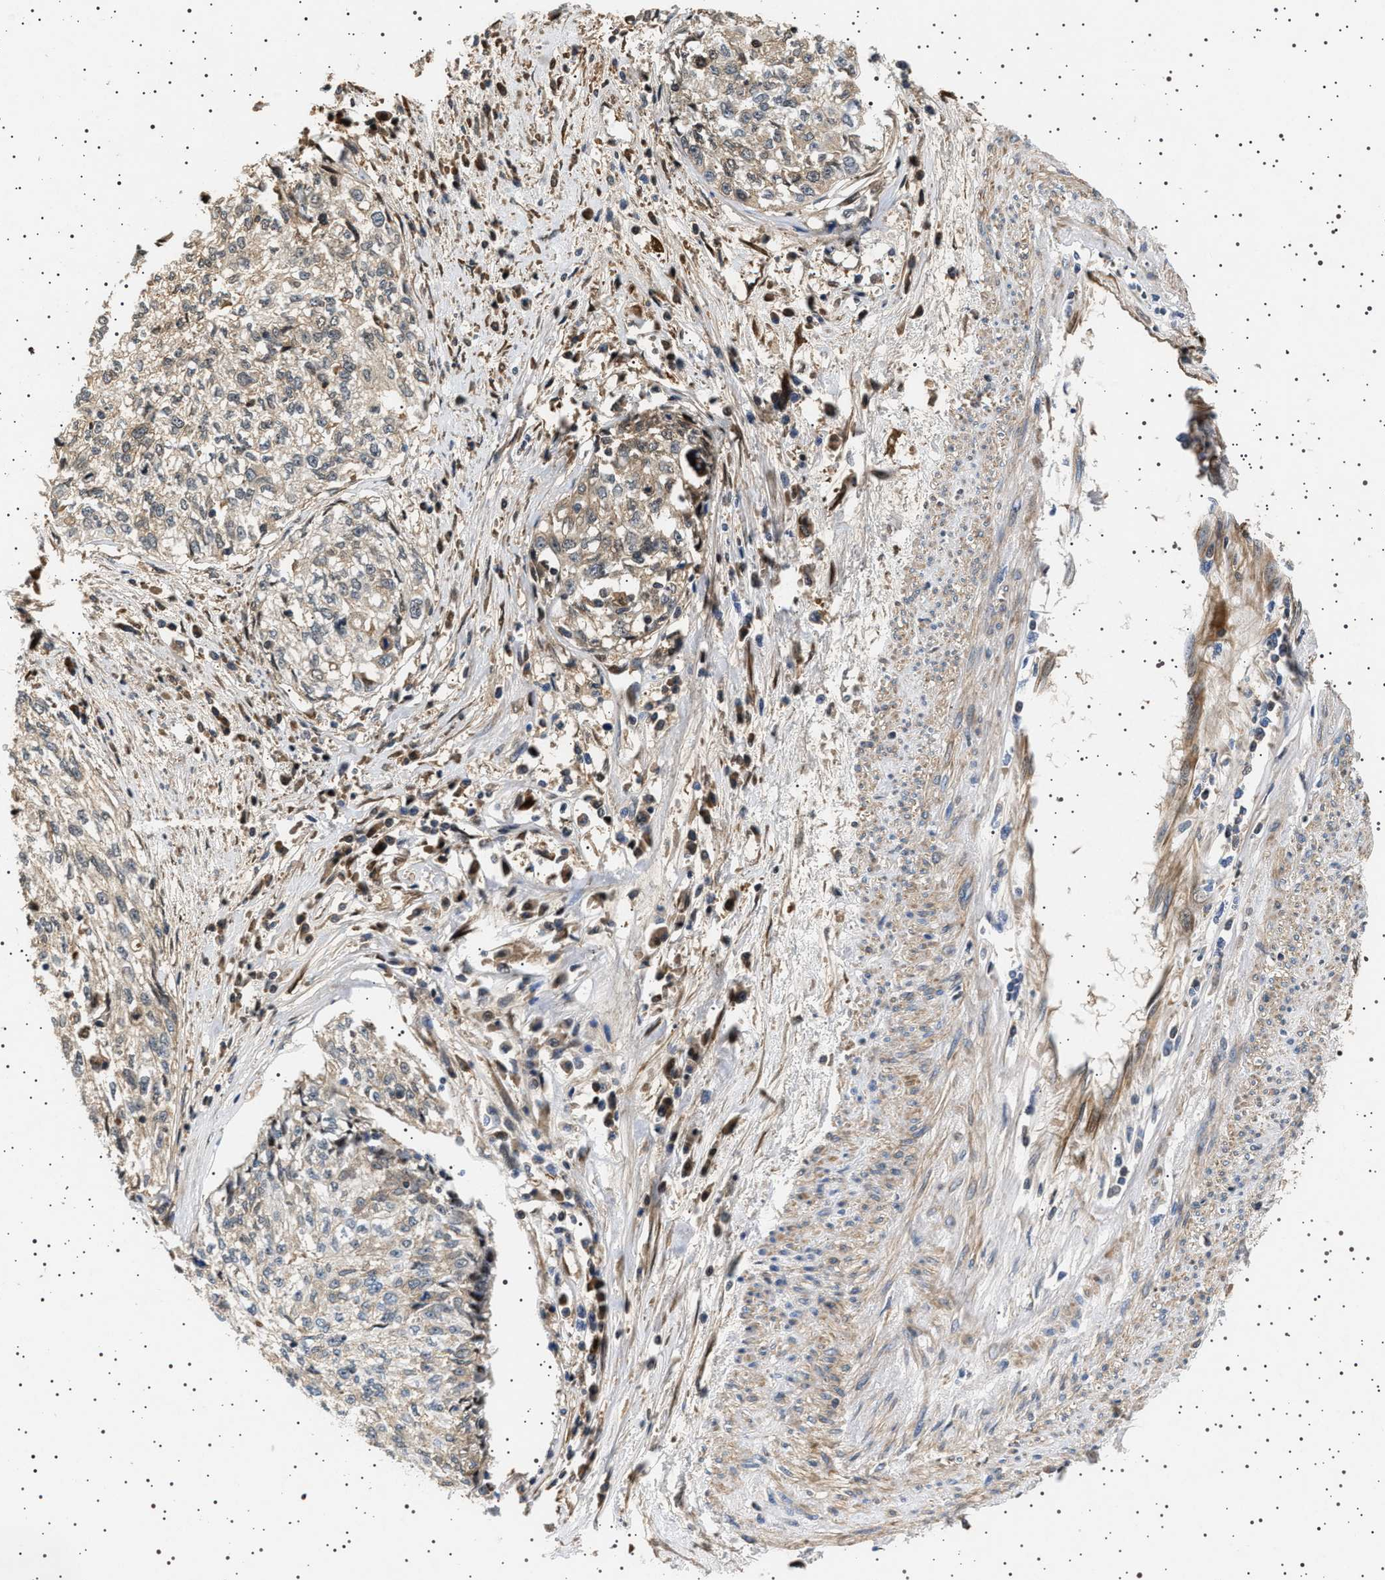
{"staining": {"intensity": "weak", "quantity": "<25%", "location": "cytoplasmic/membranous"}, "tissue": "cervical cancer", "cell_type": "Tumor cells", "image_type": "cancer", "snomed": [{"axis": "morphology", "description": "Squamous cell carcinoma, NOS"}, {"axis": "topography", "description": "Cervix"}], "caption": "High power microscopy histopathology image of an immunohistochemistry (IHC) micrograph of squamous cell carcinoma (cervical), revealing no significant positivity in tumor cells.", "gene": "FICD", "patient": {"sex": "female", "age": 57}}